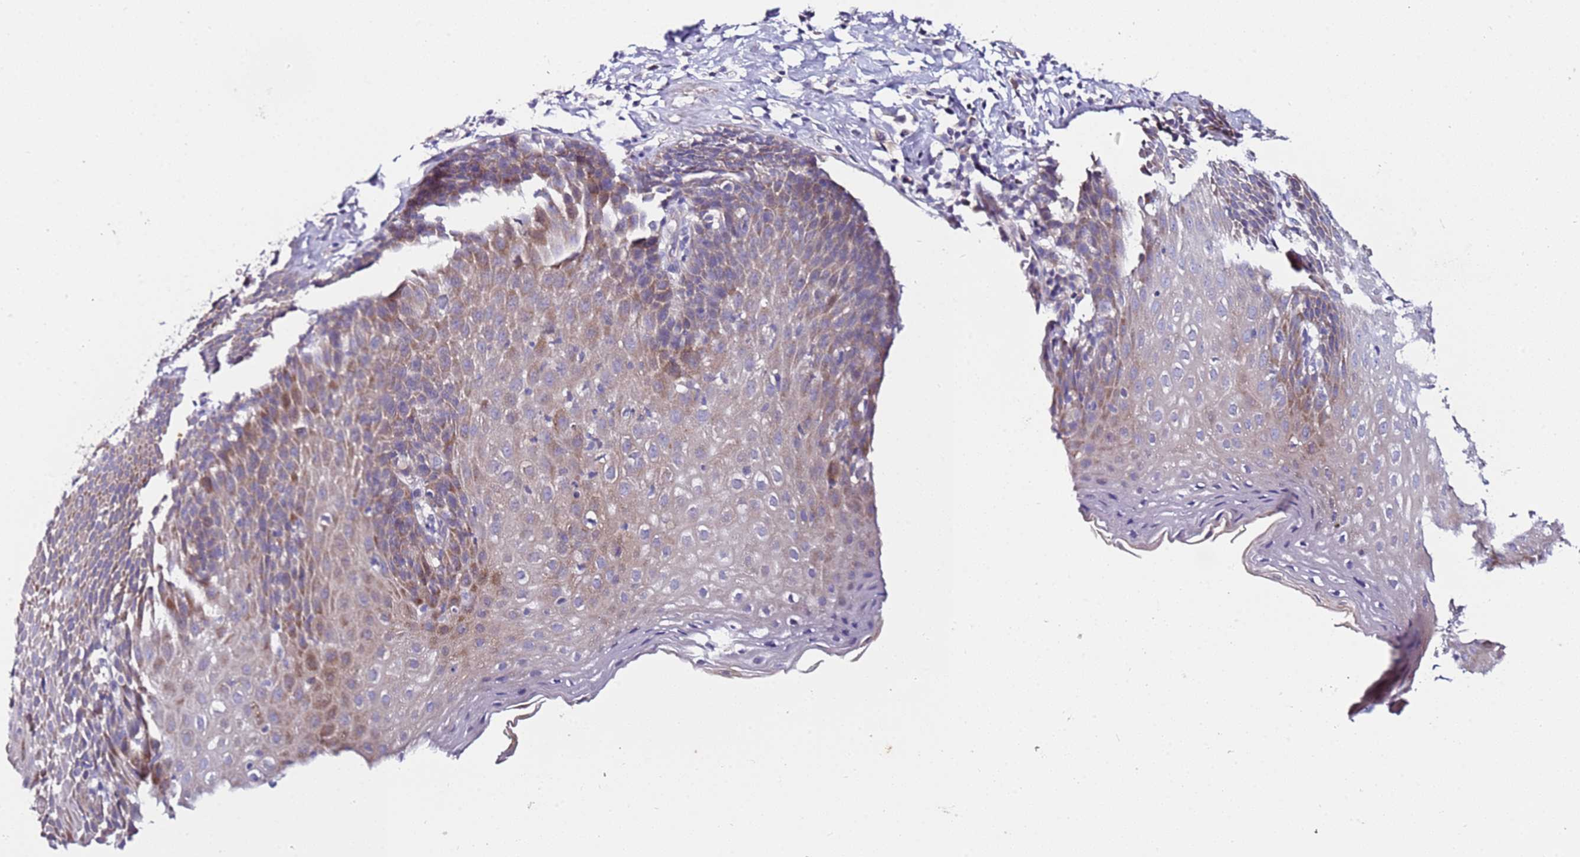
{"staining": {"intensity": "moderate", "quantity": "25%-75%", "location": "cytoplasmic/membranous"}, "tissue": "esophagus", "cell_type": "Squamous epithelial cells", "image_type": "normal", "snomed": [{"axis": "morphology", "description": "Normal tissue, NOS"}, {"axis": "topography", "description": "Esophagus"}], "caption": "The photomicrograph demonstrates immunohistochemical staining of benign esophagus. There is moderate cytoplasmic/membranous positivity is present in approximately 25%-75% of squamous epithelial cells.", "gene": "SRRM5", "patient": {"sex": "female", "age": 61}}